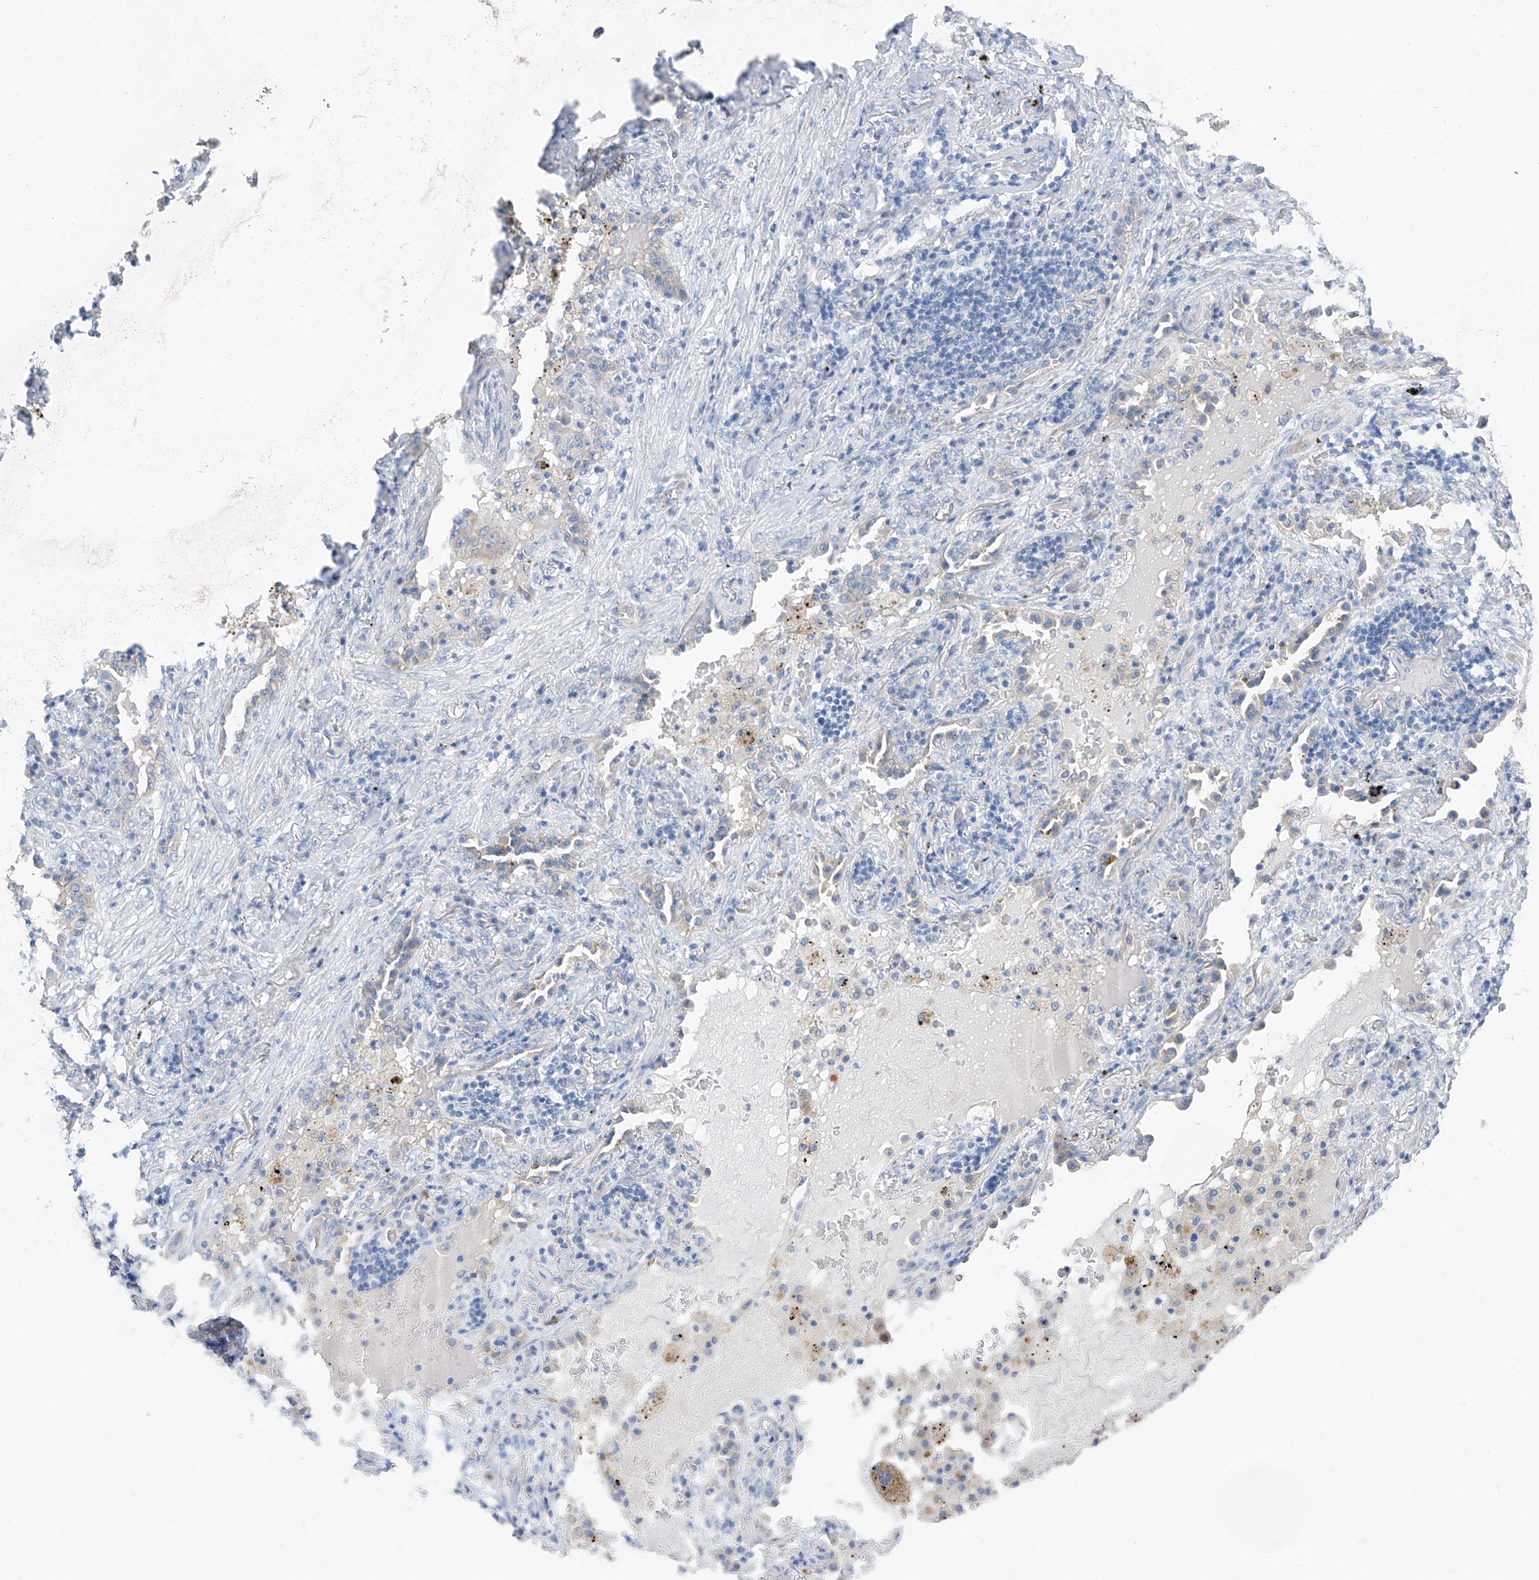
{"staining": {"intensity": "weak", "quantity": "<25%", "location": "cytoplasmic/membranous"}, "tissue": "lung cancer", "cell_type": "Tumor cells", "image_type": "cancer", "snomed": [{"axis": "morphology", "description": "Squamous cell carcinoma, NOS"}, {"axis": "topography", "description": "Lung"}], "caption": "DAB (3,3'-diaminobenzidine) immunohistochemical staining of lung squamous cell carcinoma exhibits no significant staining in tumor cells.", "gene": "ITGA9", "patient": {"sex": "female", "age": 63}}